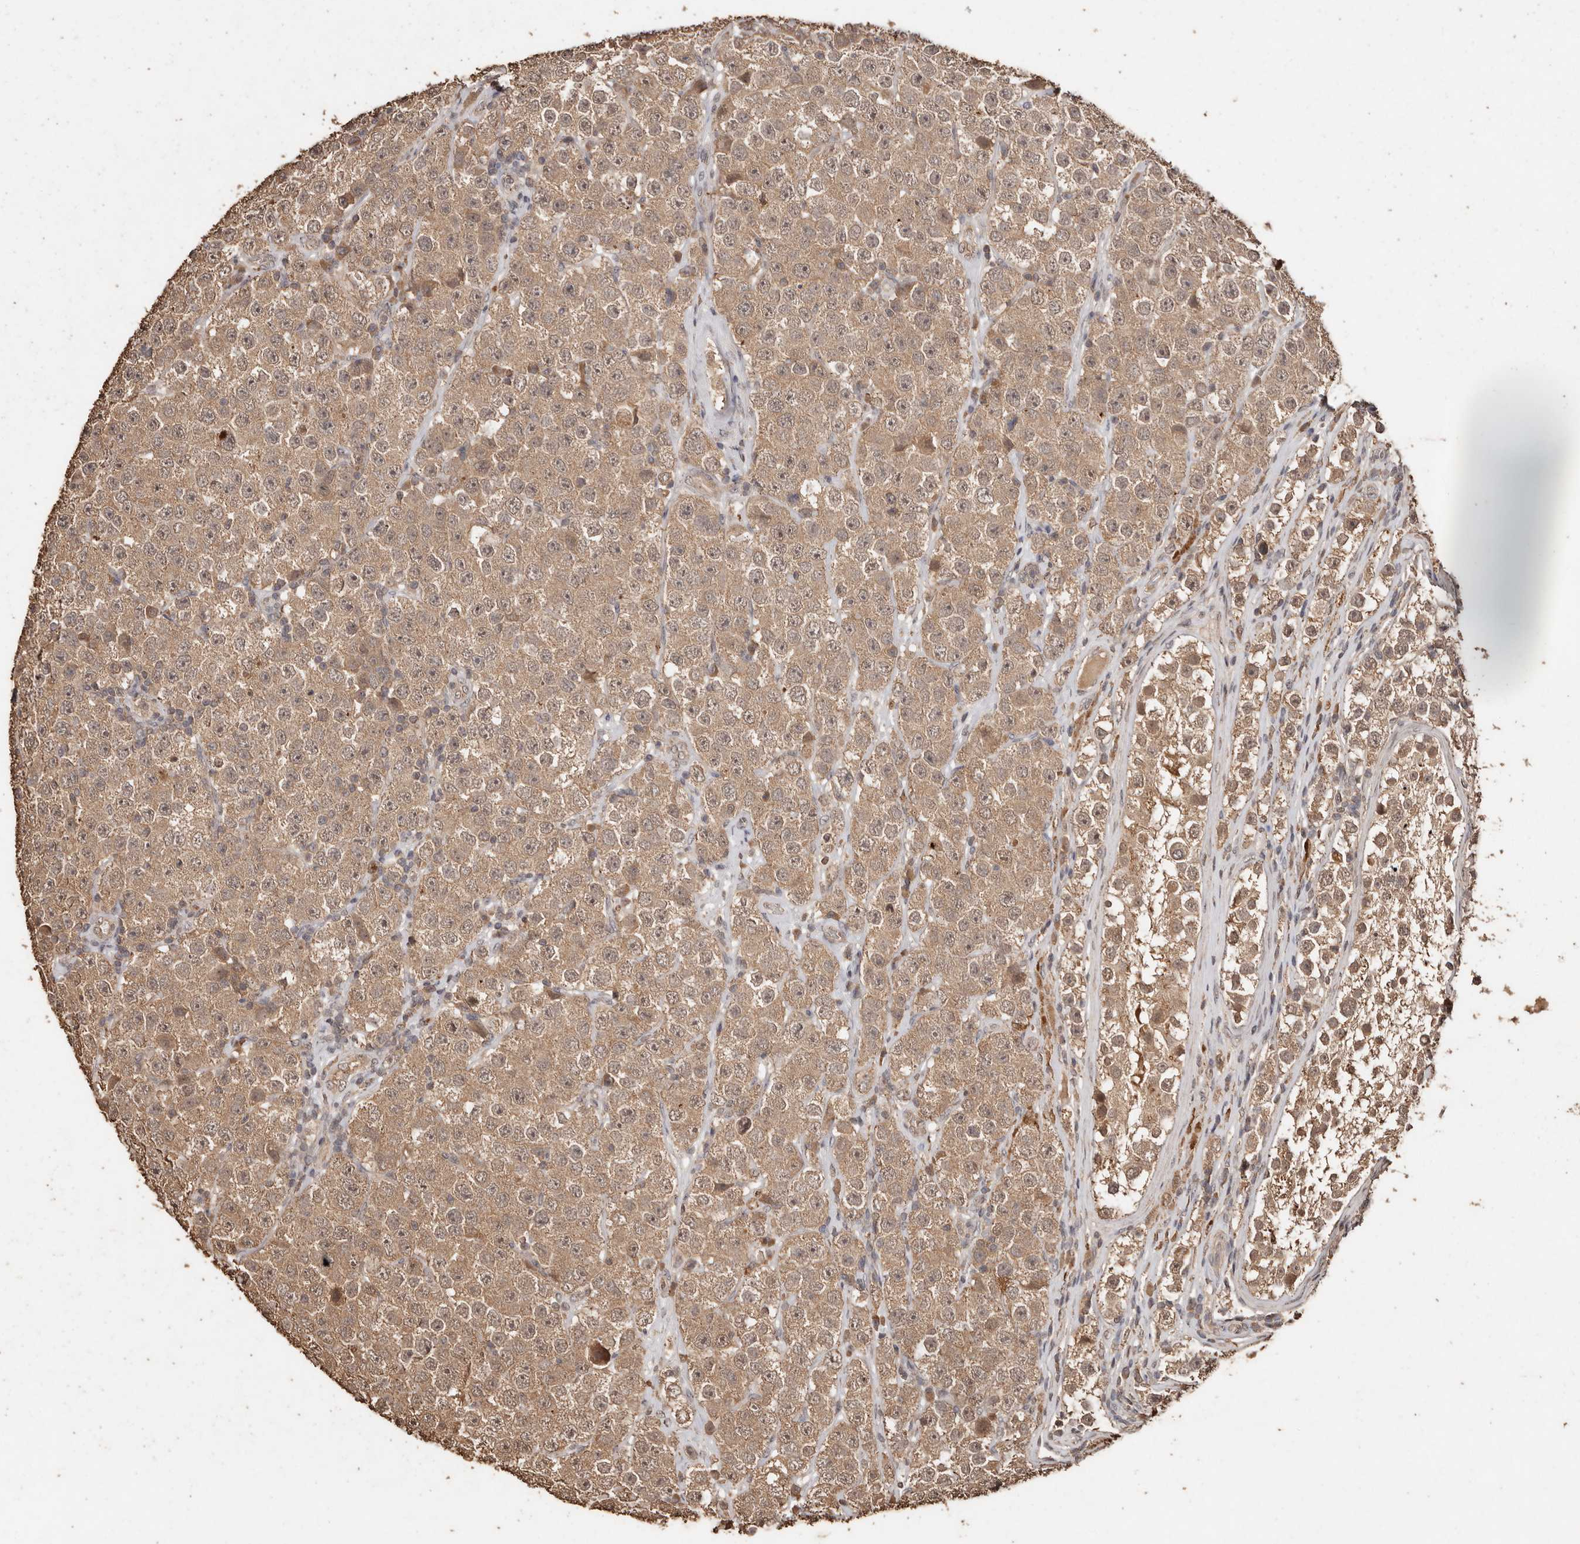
{"staining": {"intensity": "moderate", "quantity": ">75%", "location": "cytoplasmic/membranous"}, "tissue": "testis cancer", "cell_type": "Tumor cells", "image_type": "cancer", "snomed": [{"axis": "morphology", "description": "Seminoma, NOS"}, {"axis": "morphology", "description": "Carcinoma, Embryonal, NOS"}, {"axis": "topography", "description": "Testis"}], "caption": "Human testis cancer stained with a brown dye demonstrates moderate cytoplasmic/membranous positive staining in about >75% of tumor cells.", "gene": "PKDCC", "patient": {"sex": "male", "age": 28}}